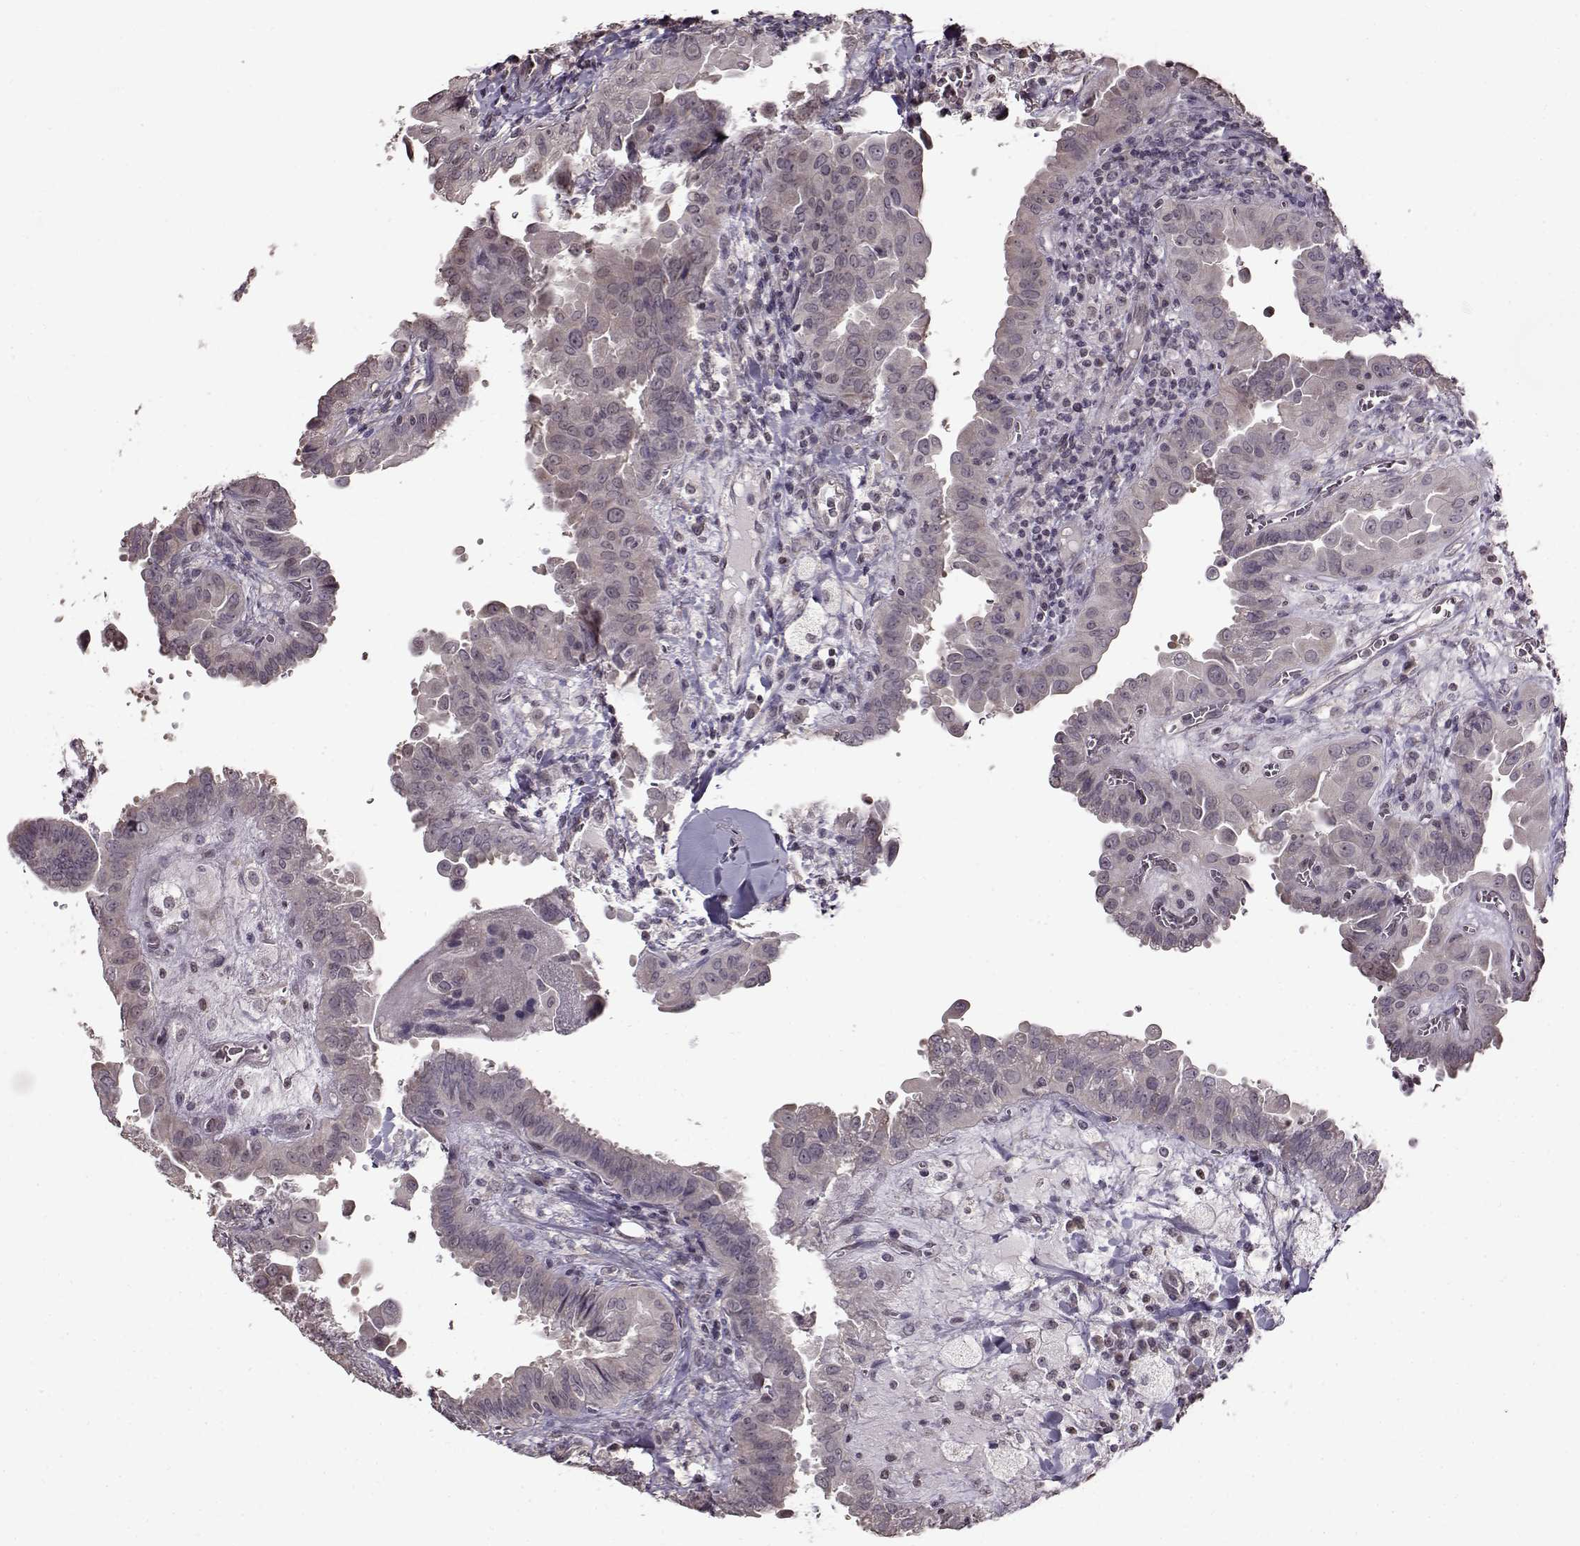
{"staining": {"intensity": "negative", "quantity": "none", "location": "none"}, "tissue": "thyroid cancer", "cell_type": "Tumor cells", "image_type": "cancer", "snomed": [{"axis": "morphology", "description": "Papillary adenocarcinoma, NOS"}, {"axis": "topography", "description": "Thyroid gland"}], "caption": "DAB immunohistochemical staining of human thyroid papillary adenocarcinoma exhibits no significant positivity in tumor cells.", "gene": "FSHB", "patient": {"sex": "female", "age": 37}}